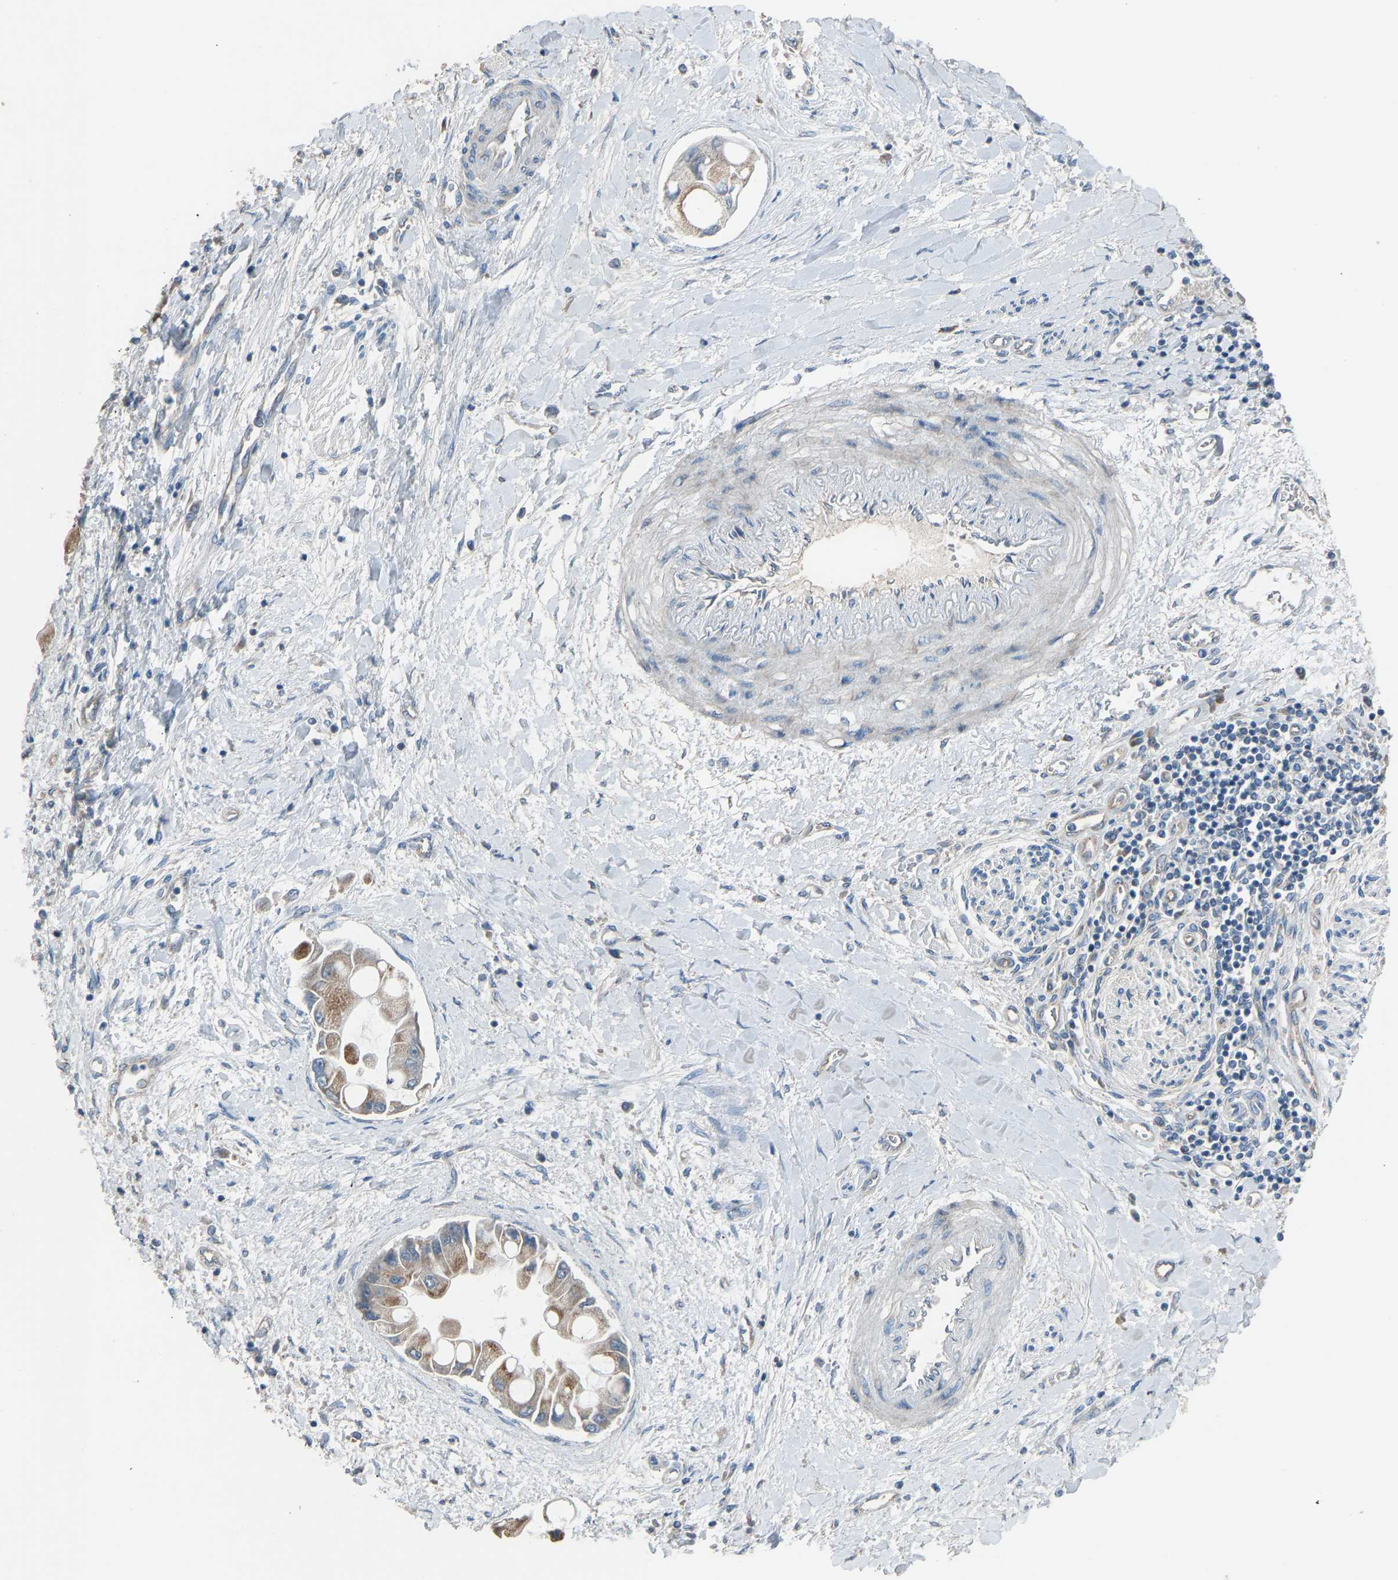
{"staining": {"intensity": "moderate", "quantity": ">75%", "location": "cytoplasmic/membranous"}, "tissue": "liver cancer", "cell_type": "Tumor cells", "image_type": "cancer", "snomed": [{"axis": "morphology", "description": "Cholangiocarcinoma"}, {"axis": "topography", "description": "Liver"}], "caption": "Tumor cells exhibit medium levels of moderate cytoplasmic/membranous staining in about >75% of cells in human cholangiocarcinoma (liver). The staining is performed using DAB brown chromogen to label protein expression. The nuclei are counter-stained blue using hematoxylin.", "gene": "TGFBR3", "patient": {"sex": "male", "age": 50}}